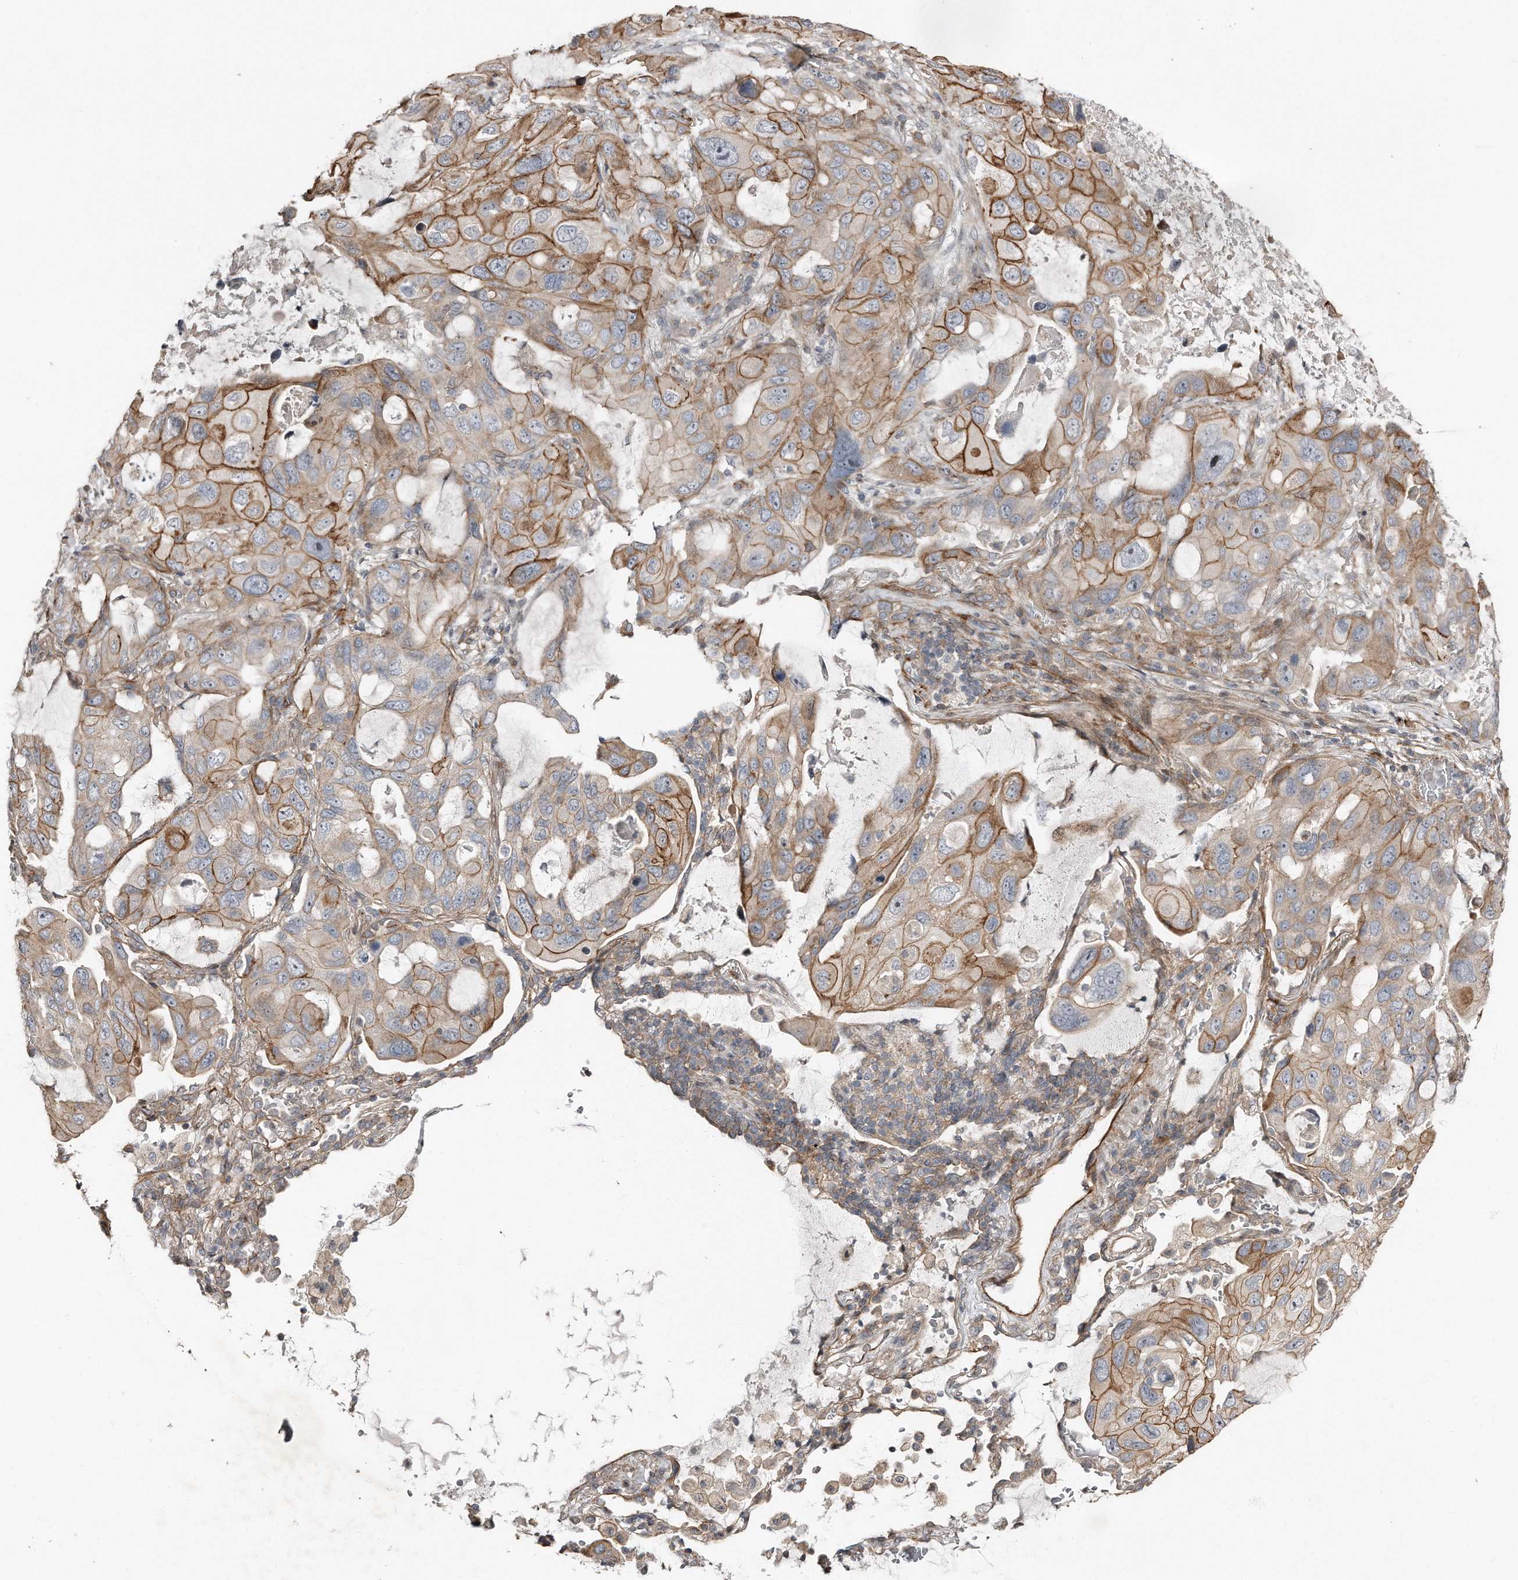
{"staining": {"intensity": "moderate", "quantity": ">75%", "location": "cytoplasmic/membranous"}, "tissue": "lung cancer", "cell_type": "Tumor cells", "image_type": "cancer", "snomed": [{"axis": "morphology", "description": "Squamous cell carcinoma, NOS"}, {"axis": "topography", "description": "Lung"}], "caption": "Immunohistochemistry (IHC) (DAB (3,3'-diaminobenzidine)) staining of lung squamous cell carcinoma demonstrates moderate cytoplasmic/membranous protein staining in approximately >75% of tumor cells. Using DAB (brown) and hematoxylin (blue) stains, captured at high magnification using brightfield microscopy.", "gene": "SNAP47", "patient": {"sex": "female", "age": 73}}